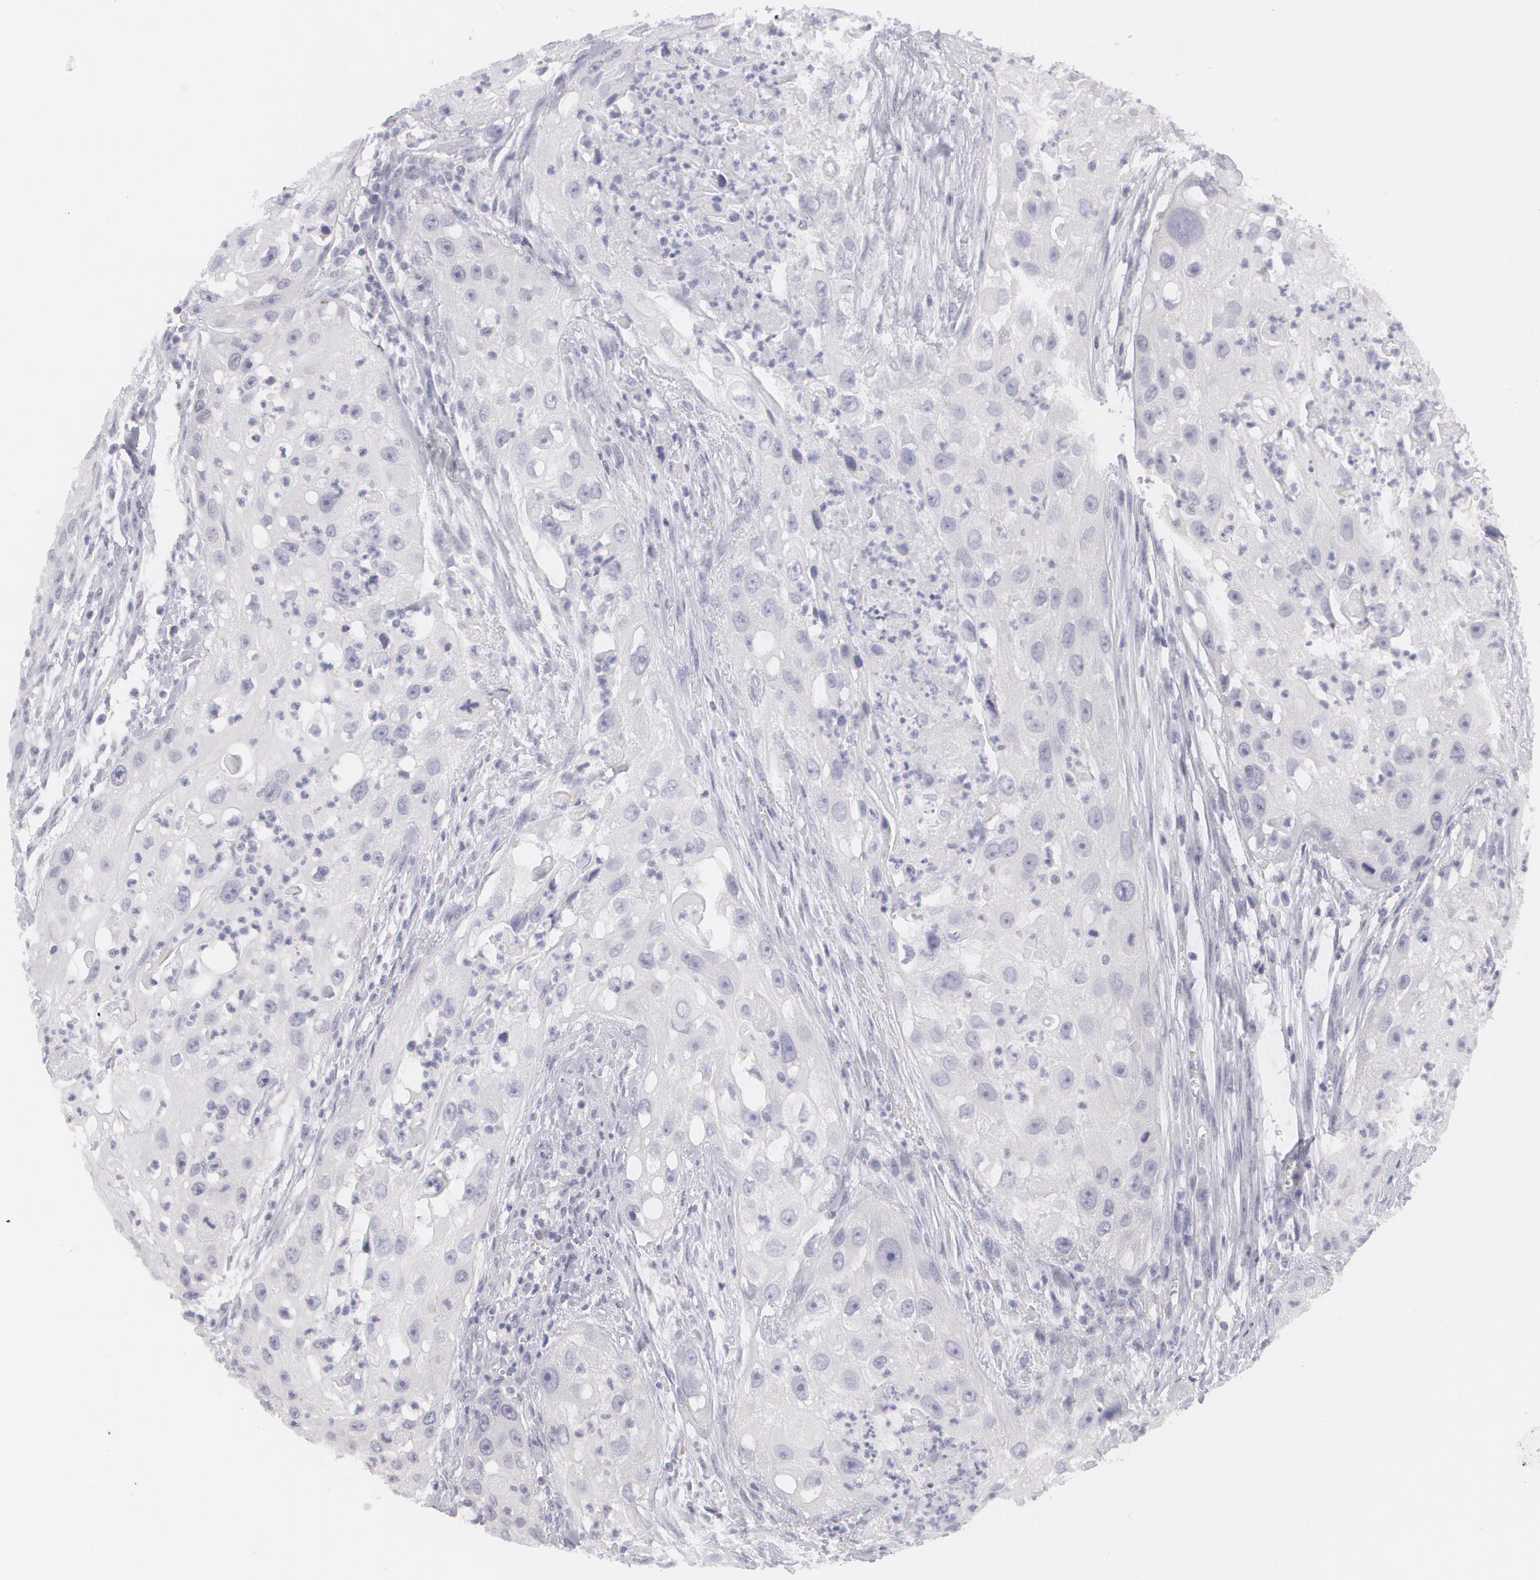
{"staining": {"intensity": "negative", "quantity": "none", "location": "none"}, "tissue": "head and neck cancer", "cell_type": "Tumor cells", "image_type": "cancer", "snomed": [{"axis": "morphology", "description": "Squamous cell carcinoma, NOS"}, {"axis": "topography", "description": "Head-Neck"}], "caption": "This is an immunohistochemistry (IHC) photomicrograph of head and neck squamous cell carcinoma. There is no staining in tumor cells.", "gene": "MBNL3", "patient": {"sex": "male", "age": 64}}